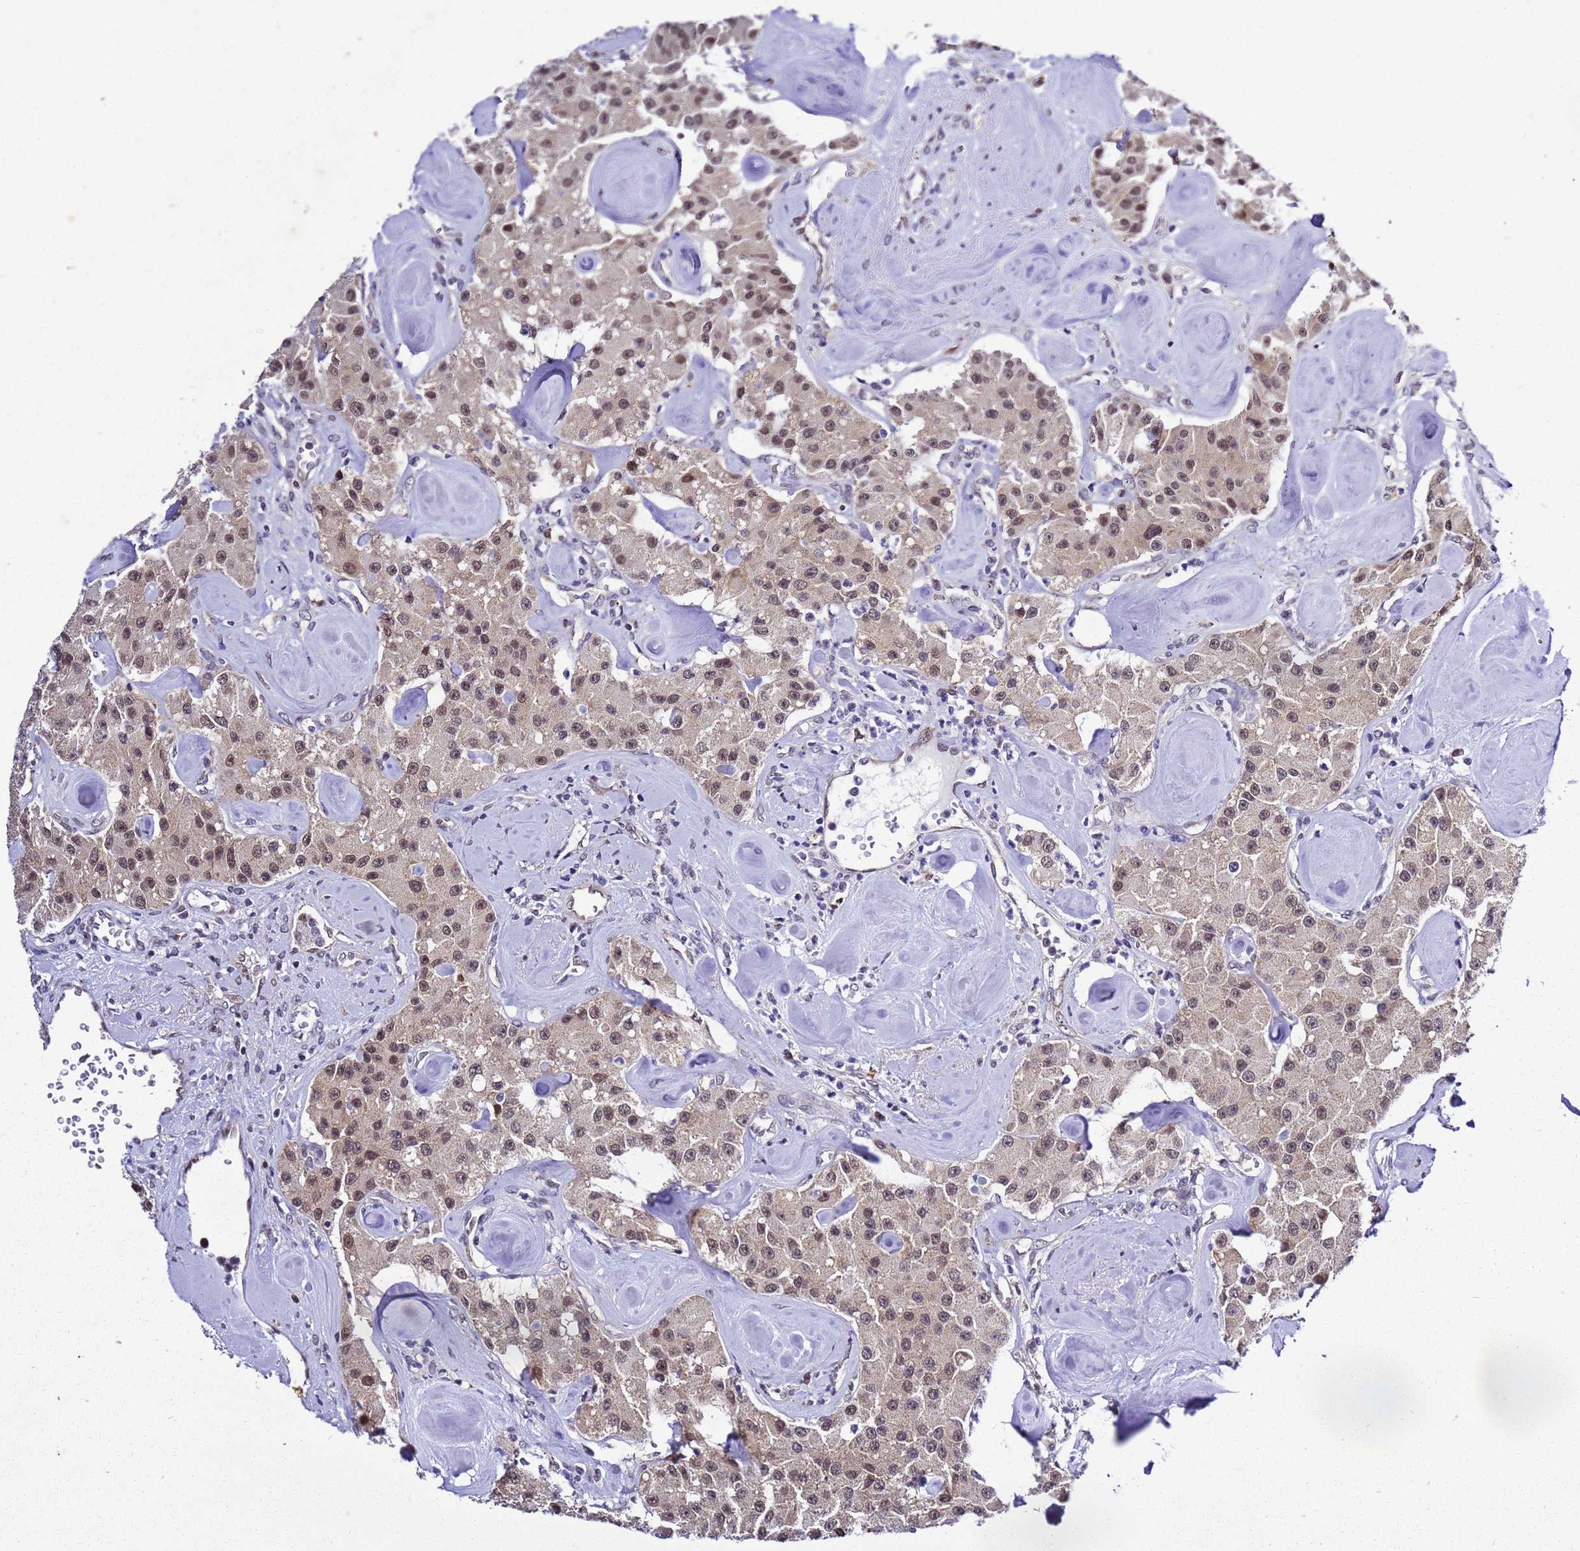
{"staining": {"intensity": "weak", "quantity": "25%-75%", "location": "cytoplasmic/membranous,nuclear"}, "tissue": "carcinoid", "cell_type": "Tumor cells", "image_type": "cancer", "snomed": [{"axis": "morphology", "description": "Carcinoid, malignant, NOS"}, {"axis": "topography", "description": "Pancreas"}], "caption": "Brown immunohistochemical staining in carcinoid (malignant) reveals weak cytoplasmic/membranous and nuclear expression in approximately 25%-75% of tumor cells.", "gene": "SMN1", "patient": {"sex": "male", "age": 41}}